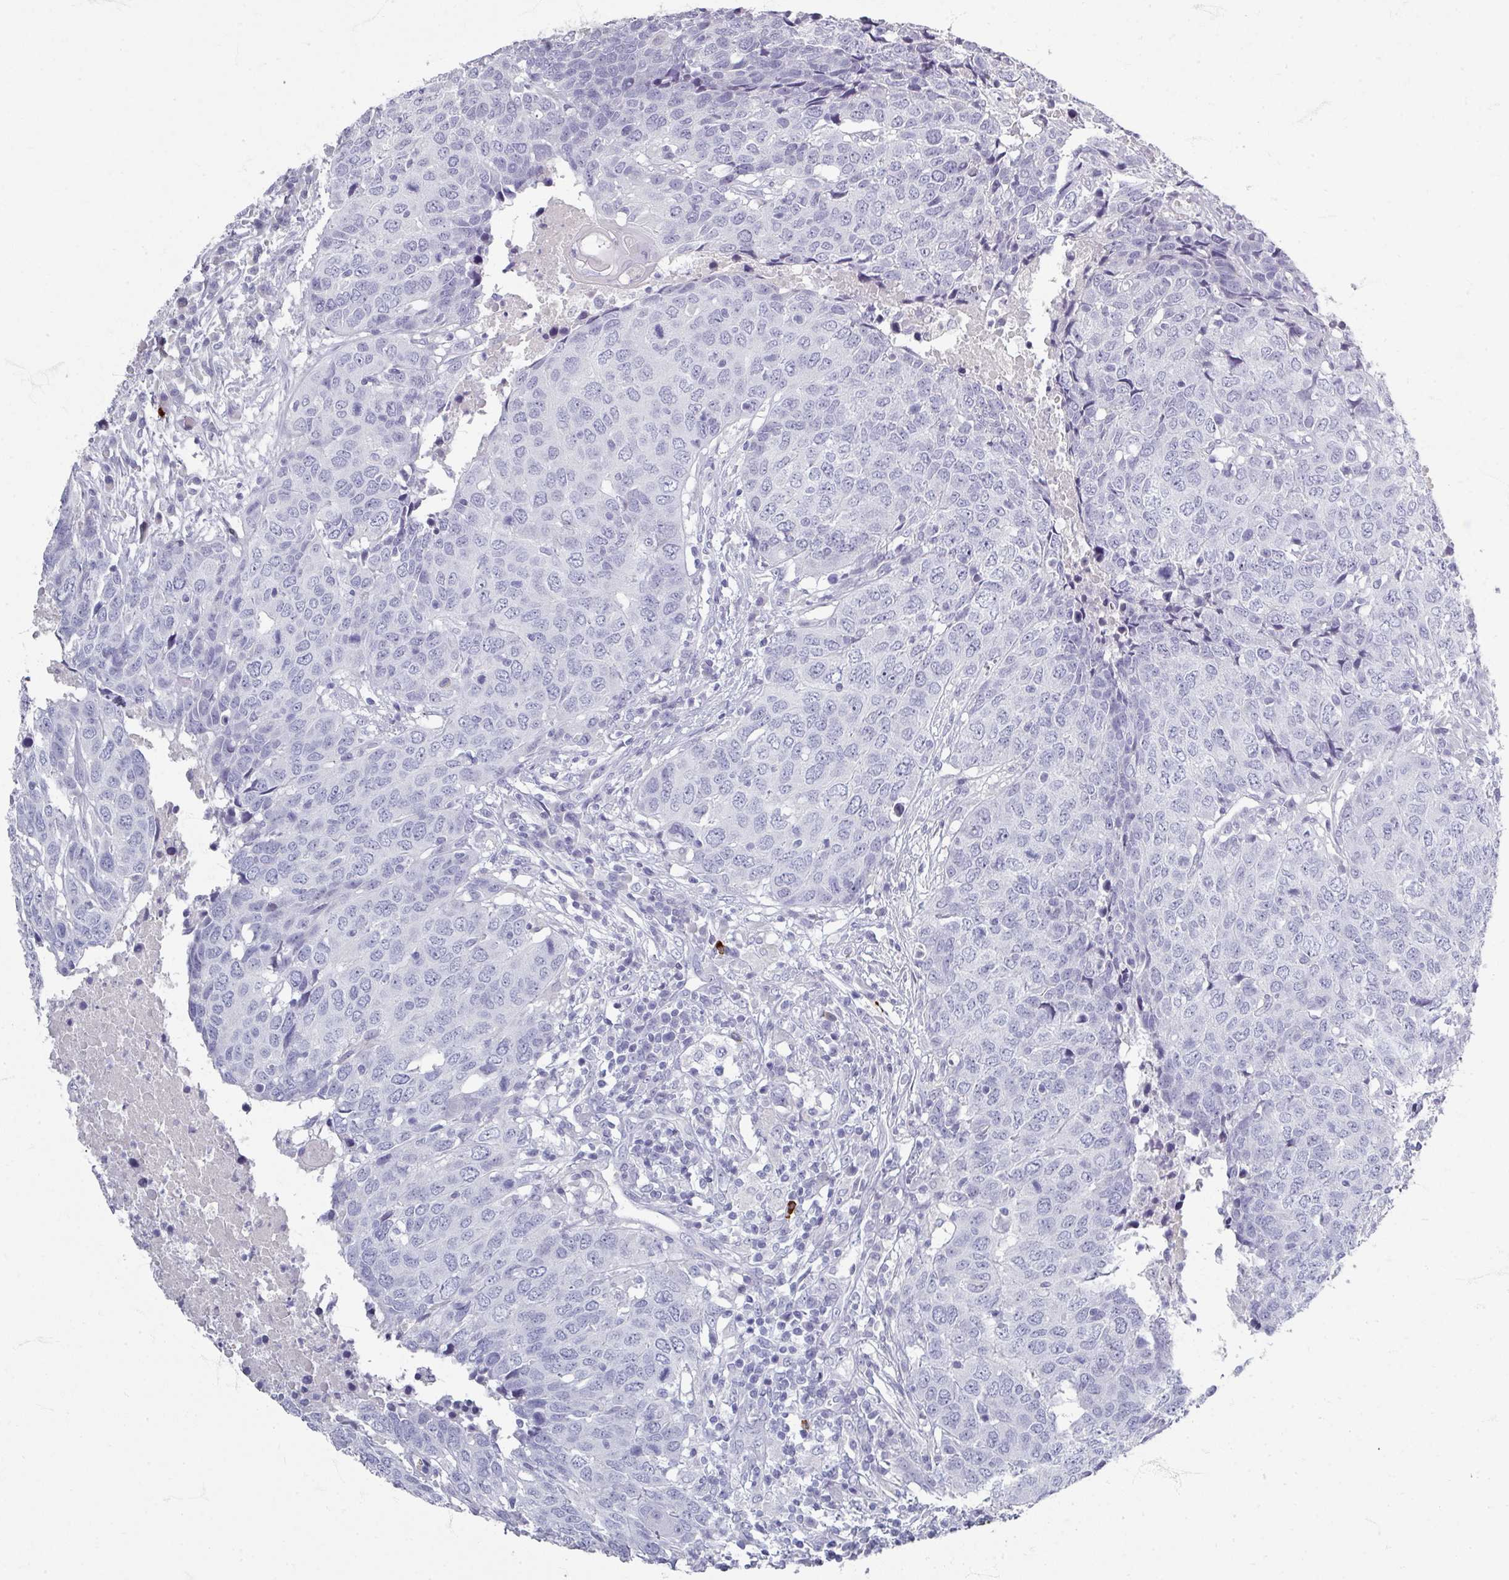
{"staining": {"intensity": "negative", "quantity": "none", "location": "none"}, "tissue": "head and neck cancer", "cell_type": "Tumor cells", "image_type": "cancer", "snomed": [{"axis": "morphology", "description": "Squamous cell carcinoma, NOS"}, {"axis": "topography", "description": "Head-Neck"}], "caption": "Head and neck cancer (squamous cell carcinoma) was stained to show a protein in brown. There is no significant expression in tumor cells. Nuclei are stained in blue.", "gene": "ZNF878", "patient": {"sex": "male", "age": 66}}